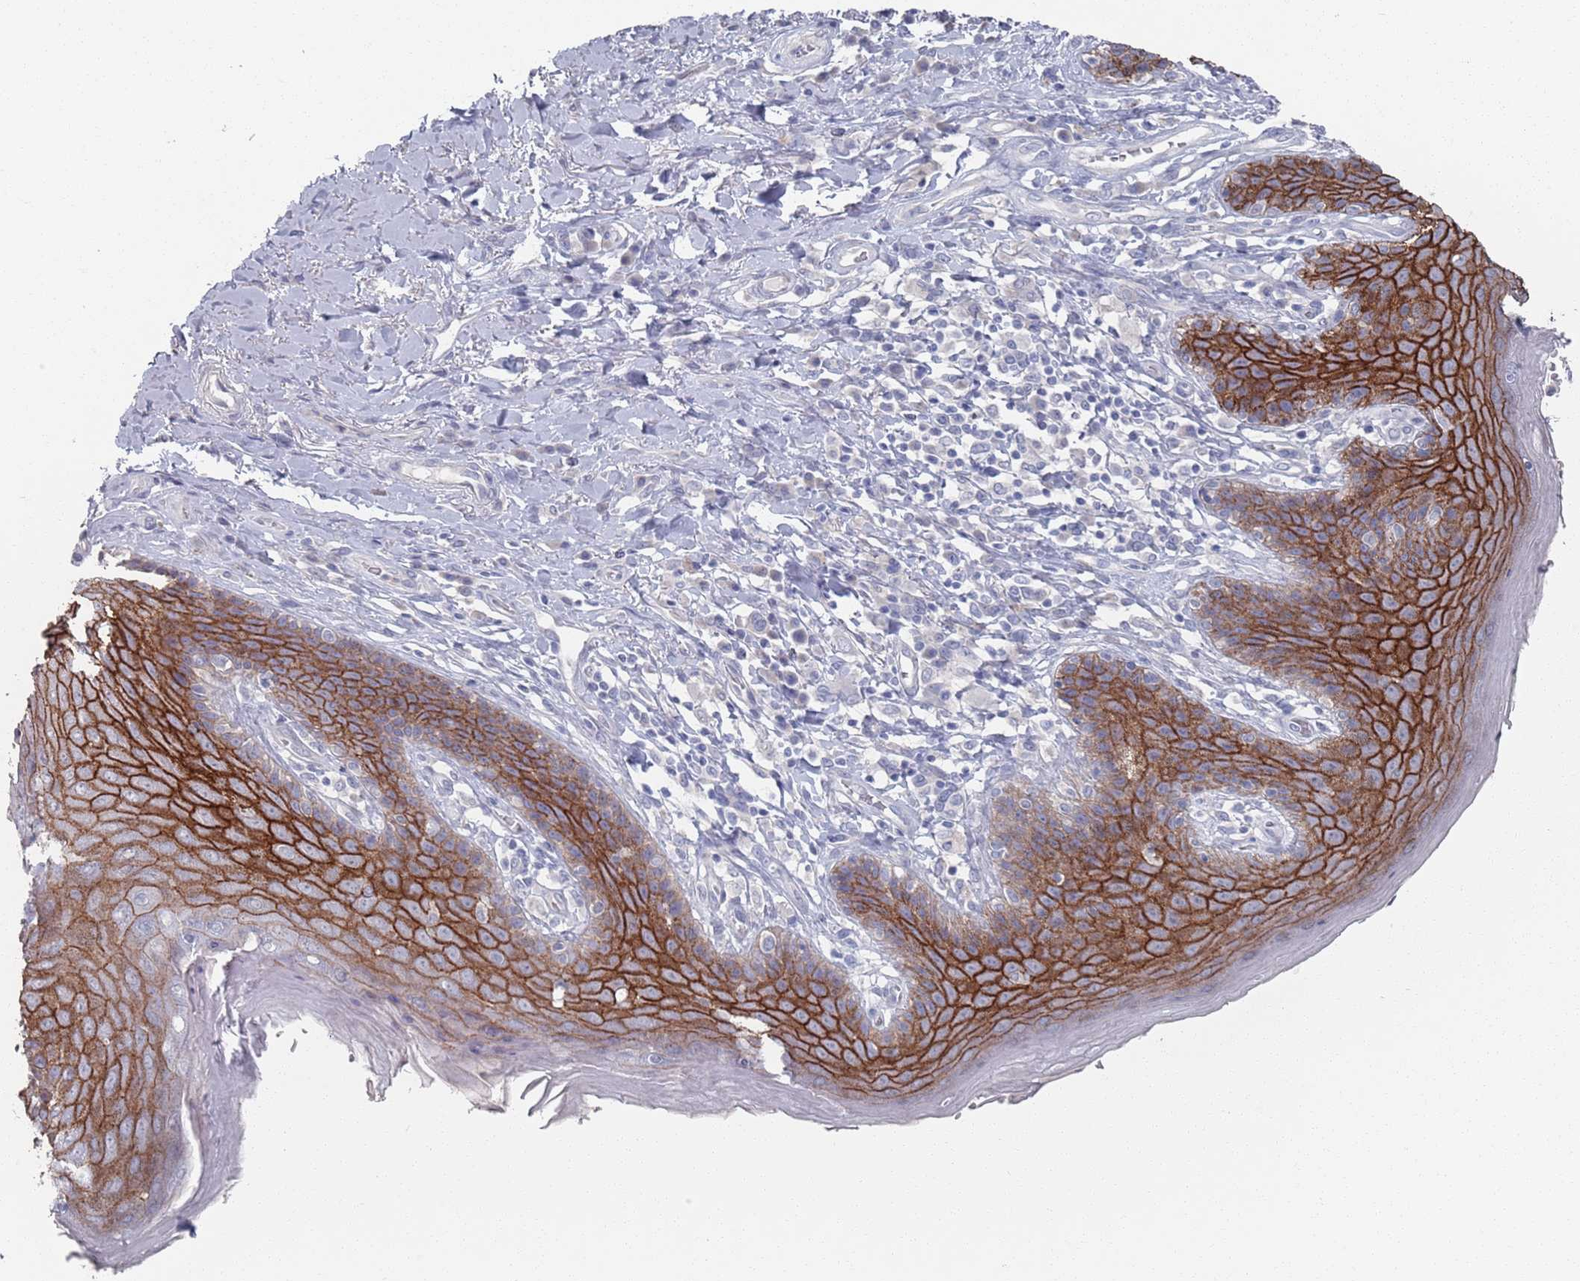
{"staining": {"intensity": "strong", "quantity": ">75%", "location": "cytoplasmic/membranous"}, "tissue": "skin", "cell_type": "Epidermal cells", "image_type": "normal", "snomed": [{"axis": "morphology", "description": "Normal tissue, NOS"}, {"axis": "topography", "description": "Anal"}], "caption": "Immunohistochemistry (IHC) photomicrograph of benign human skin stained for a protein (brown), which displays high levels of strong cytoplasmic/membranous expression in about >75% of epidermal cells.", "gene": "PROM2", "patient": {"sex": "female", "age": 89}}